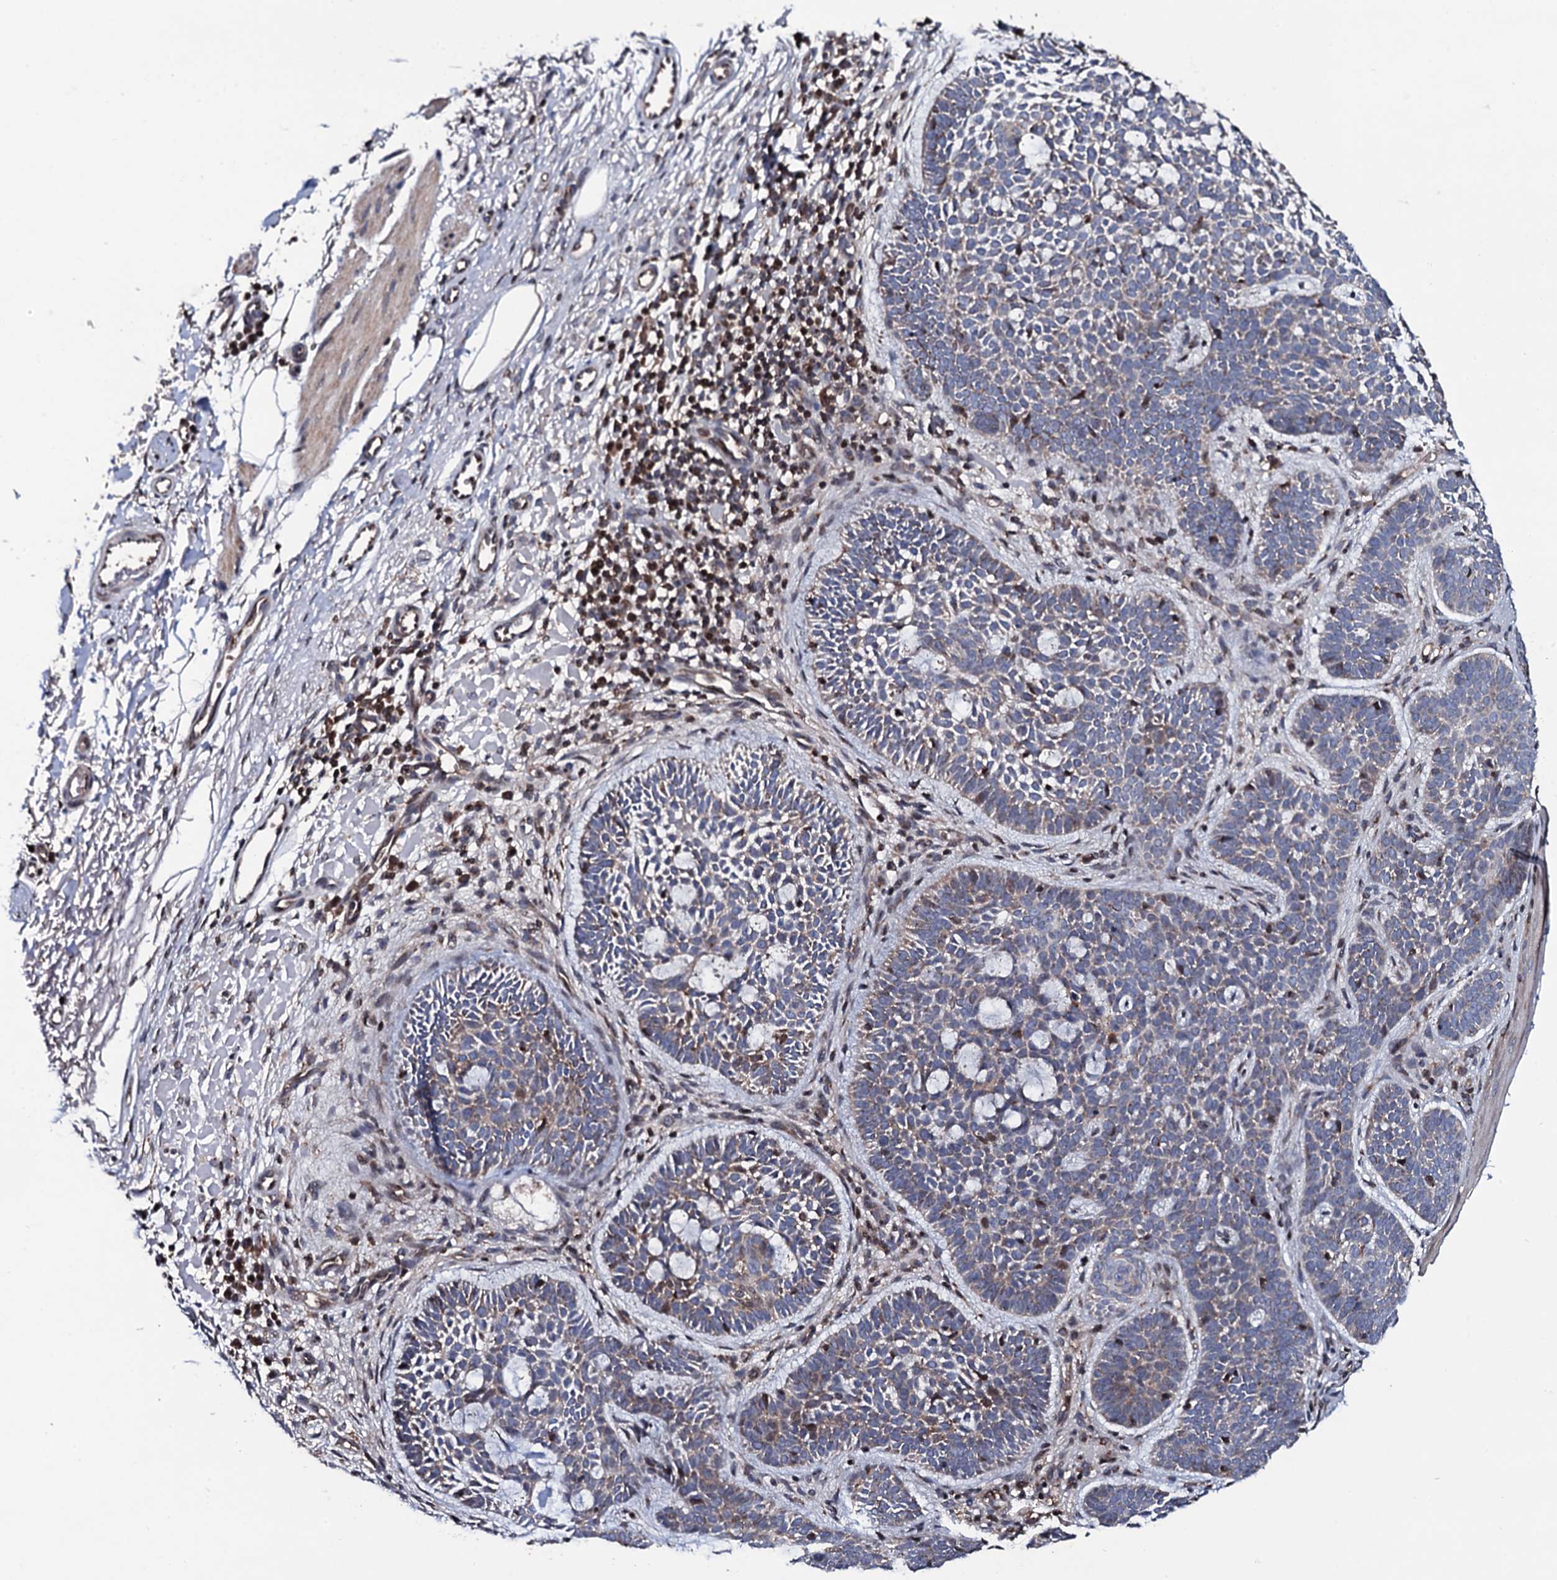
{"staining": {"intensity": "weak", "quantity": "<25%", "location": "cytoplasmic/membranous"}, "tissue": "skin cancer", "cell_type": "Tumor cells", "image_type": "cancer", "snomed": [{"axis": "morphology", "description": "Basal cell carcinoma"}, {"axis": "topography", "description": "Skin"}], "caption": "The image shows no staining of tumor cells in skin cancer.", "gene": "PLET1", "patient": {"sex": "male", "age": 85}}